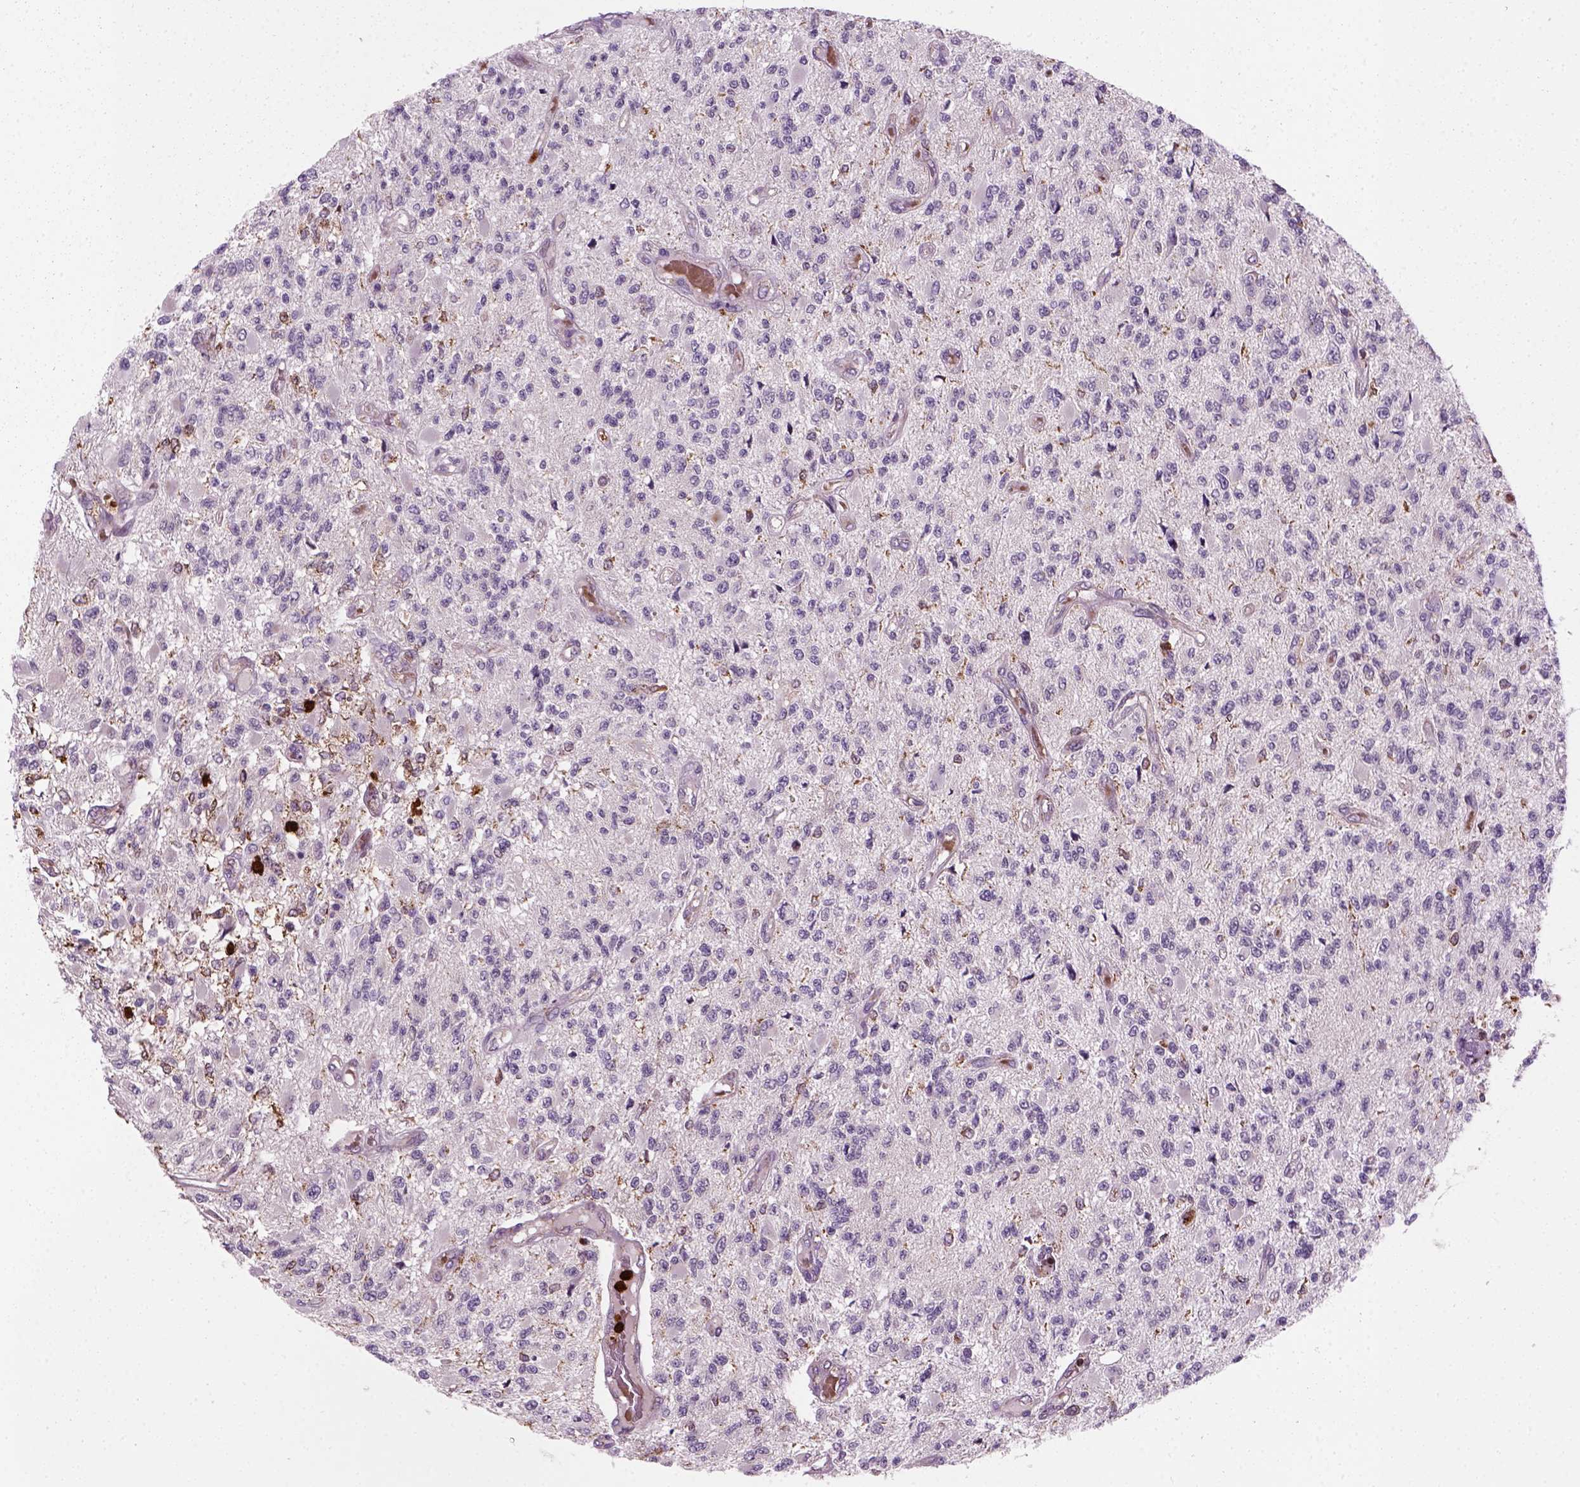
{"staining": {"intensity": "negative", "quantity": "none", "location": "none"}, "tissue": "glioma", "cell_type": "Tumor cells", "image_type": "cancer", "snomed": [{"axis": "morphology", "description": "Glioma, malignant, High grade"}, {"axis": "topography", "description": "Brain"}], "caption": "Immunohistochemistry histopathology image of neoplastic tissue: glioma stained with DAB (3,3'-diaminobenzidine) demonstrates no significant protein staining in tumor cells.", "gene": "NUDT16L1", "patient": {"sex": "female", "age": 63}}